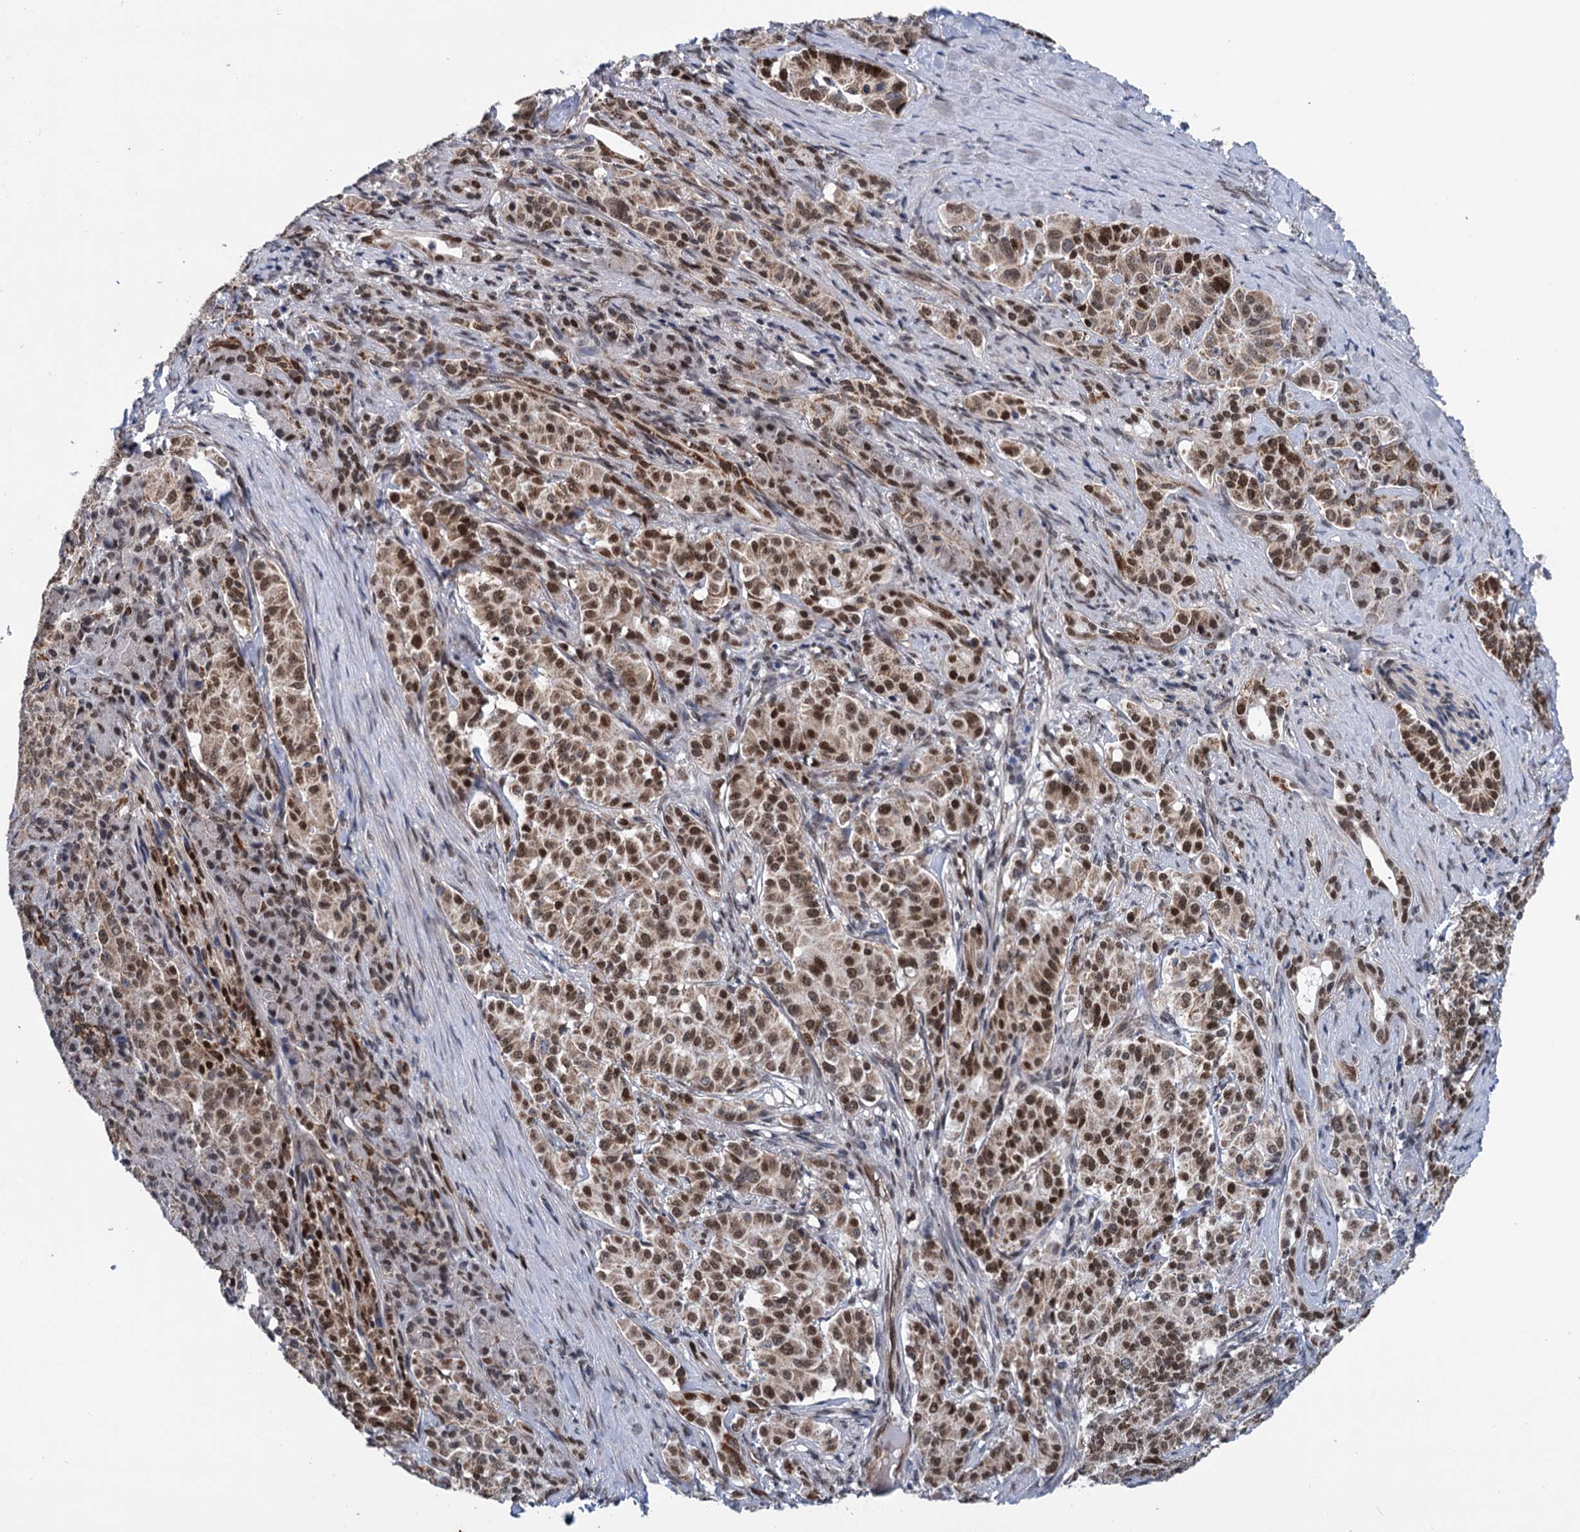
{"staining": {"intensity": "moderate", "quantity": ">75%", "location": "cytoplasmic/membranous,nuclear"}, "tissue": "pancreatic cancer", "cell_type": "Tumor cells", "image_type": "cancer", "snomed": [{"axis": "morphology", "description": "Adenocarcinoma, NOS"}, {"axis": "topography", "description": "Pancreas"}], "caption": "Pancreatic adenocarcinoma stained with IHC reveals moderate cytoplasmic/membranous and nuclear positivity in approximately >75% of tumor cells.", "gene": "MORN3", "patient": {"sex": "female", "age": 74}}